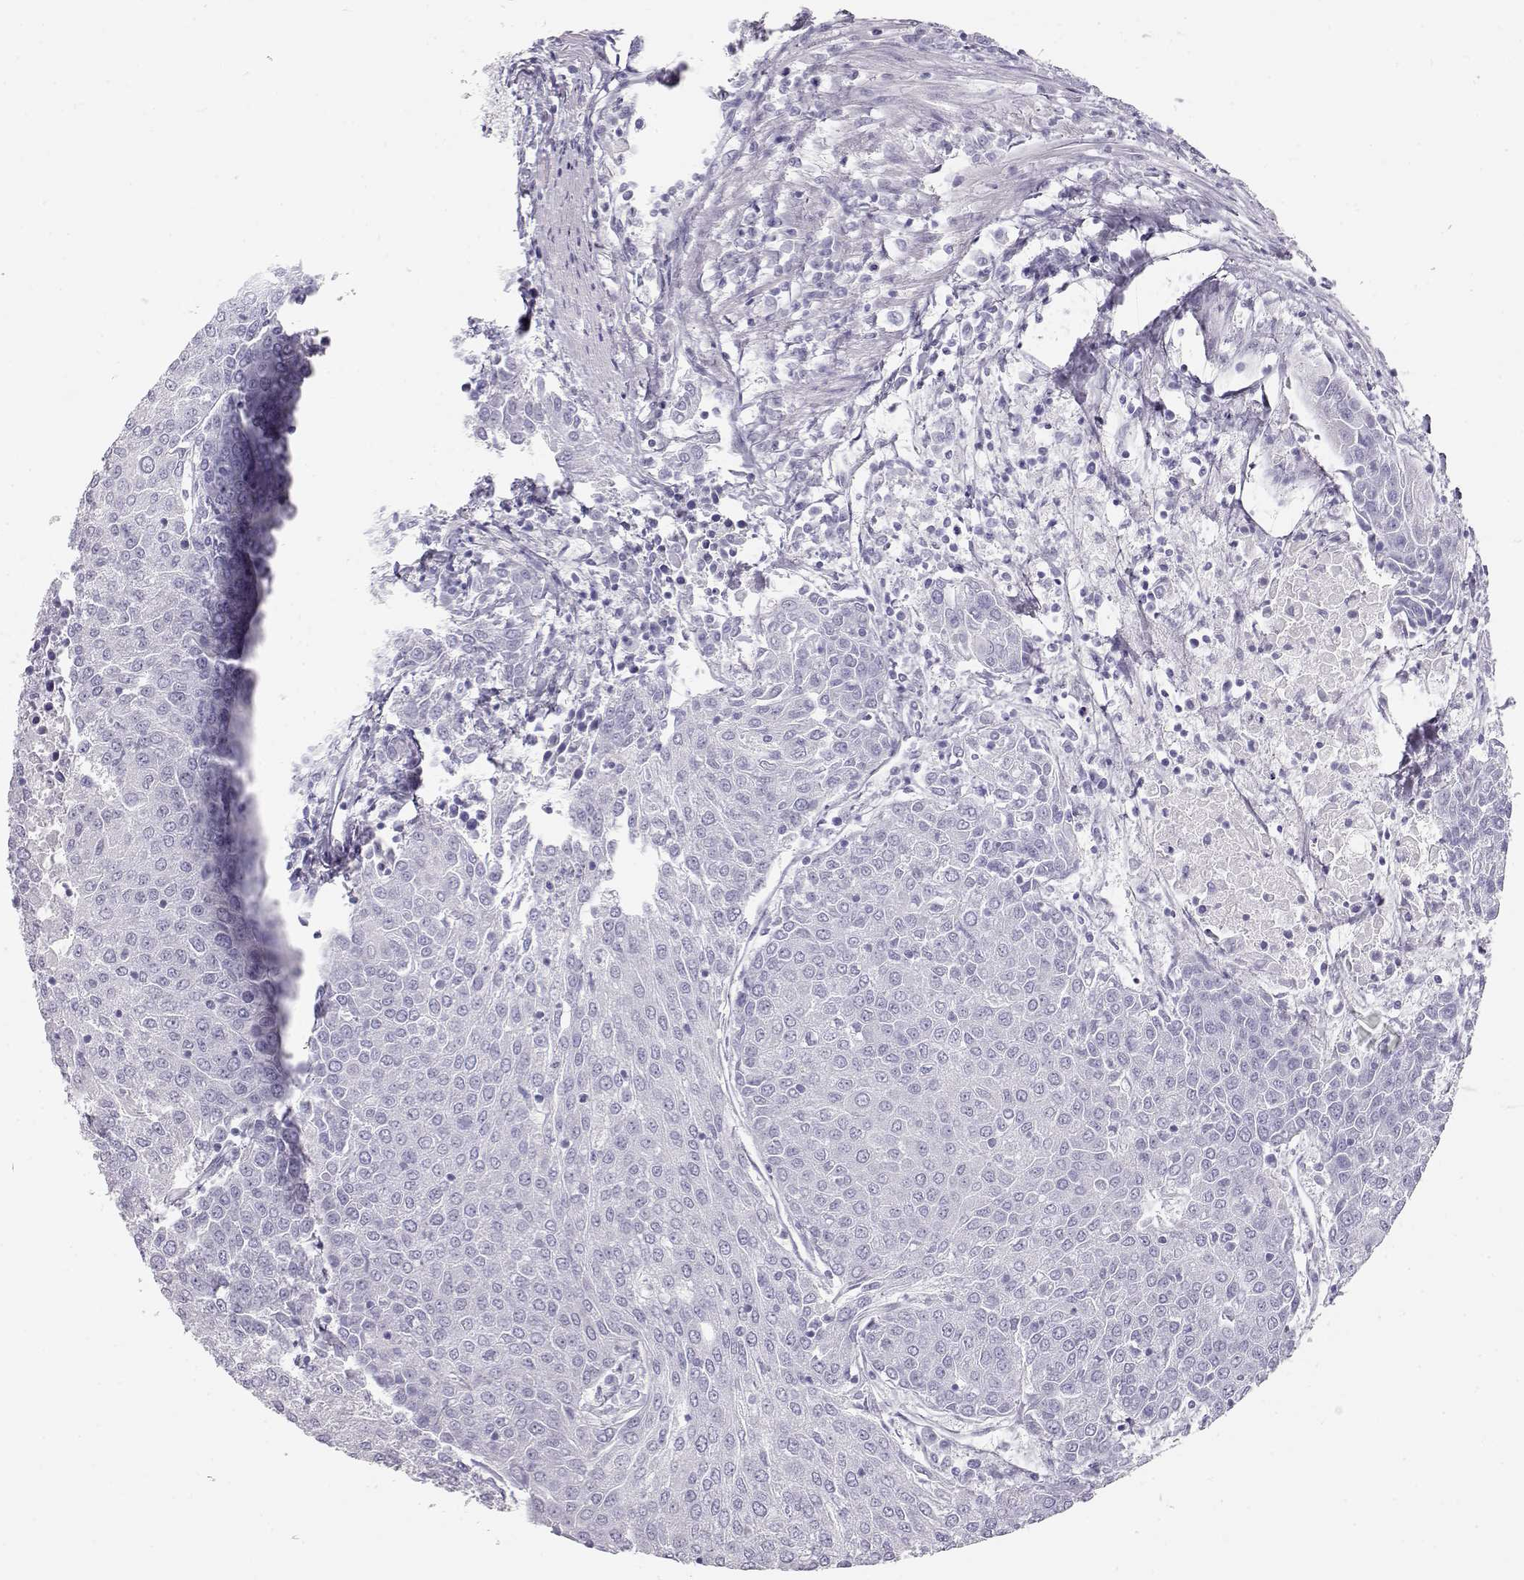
{"staining": {"intensity": "negative", "quantity": "none", "location": "none"}, "tissue": "urothelial cancer", "cell_type": "Tumor cells", "image_type": "cancer", "snomed": [{"axis": "morphology", "description": "Urothelial carcinoma, High grade"}, {"axis": "topography", "description": "Urinary bladder"}], "caption": "Human urothelial carcinoma (high-grade) stained for a protein using IHC exhibits no positivity in tumor cells.", "gene": "TKTL1", "patient": {"sex": "female", "age": 85}}